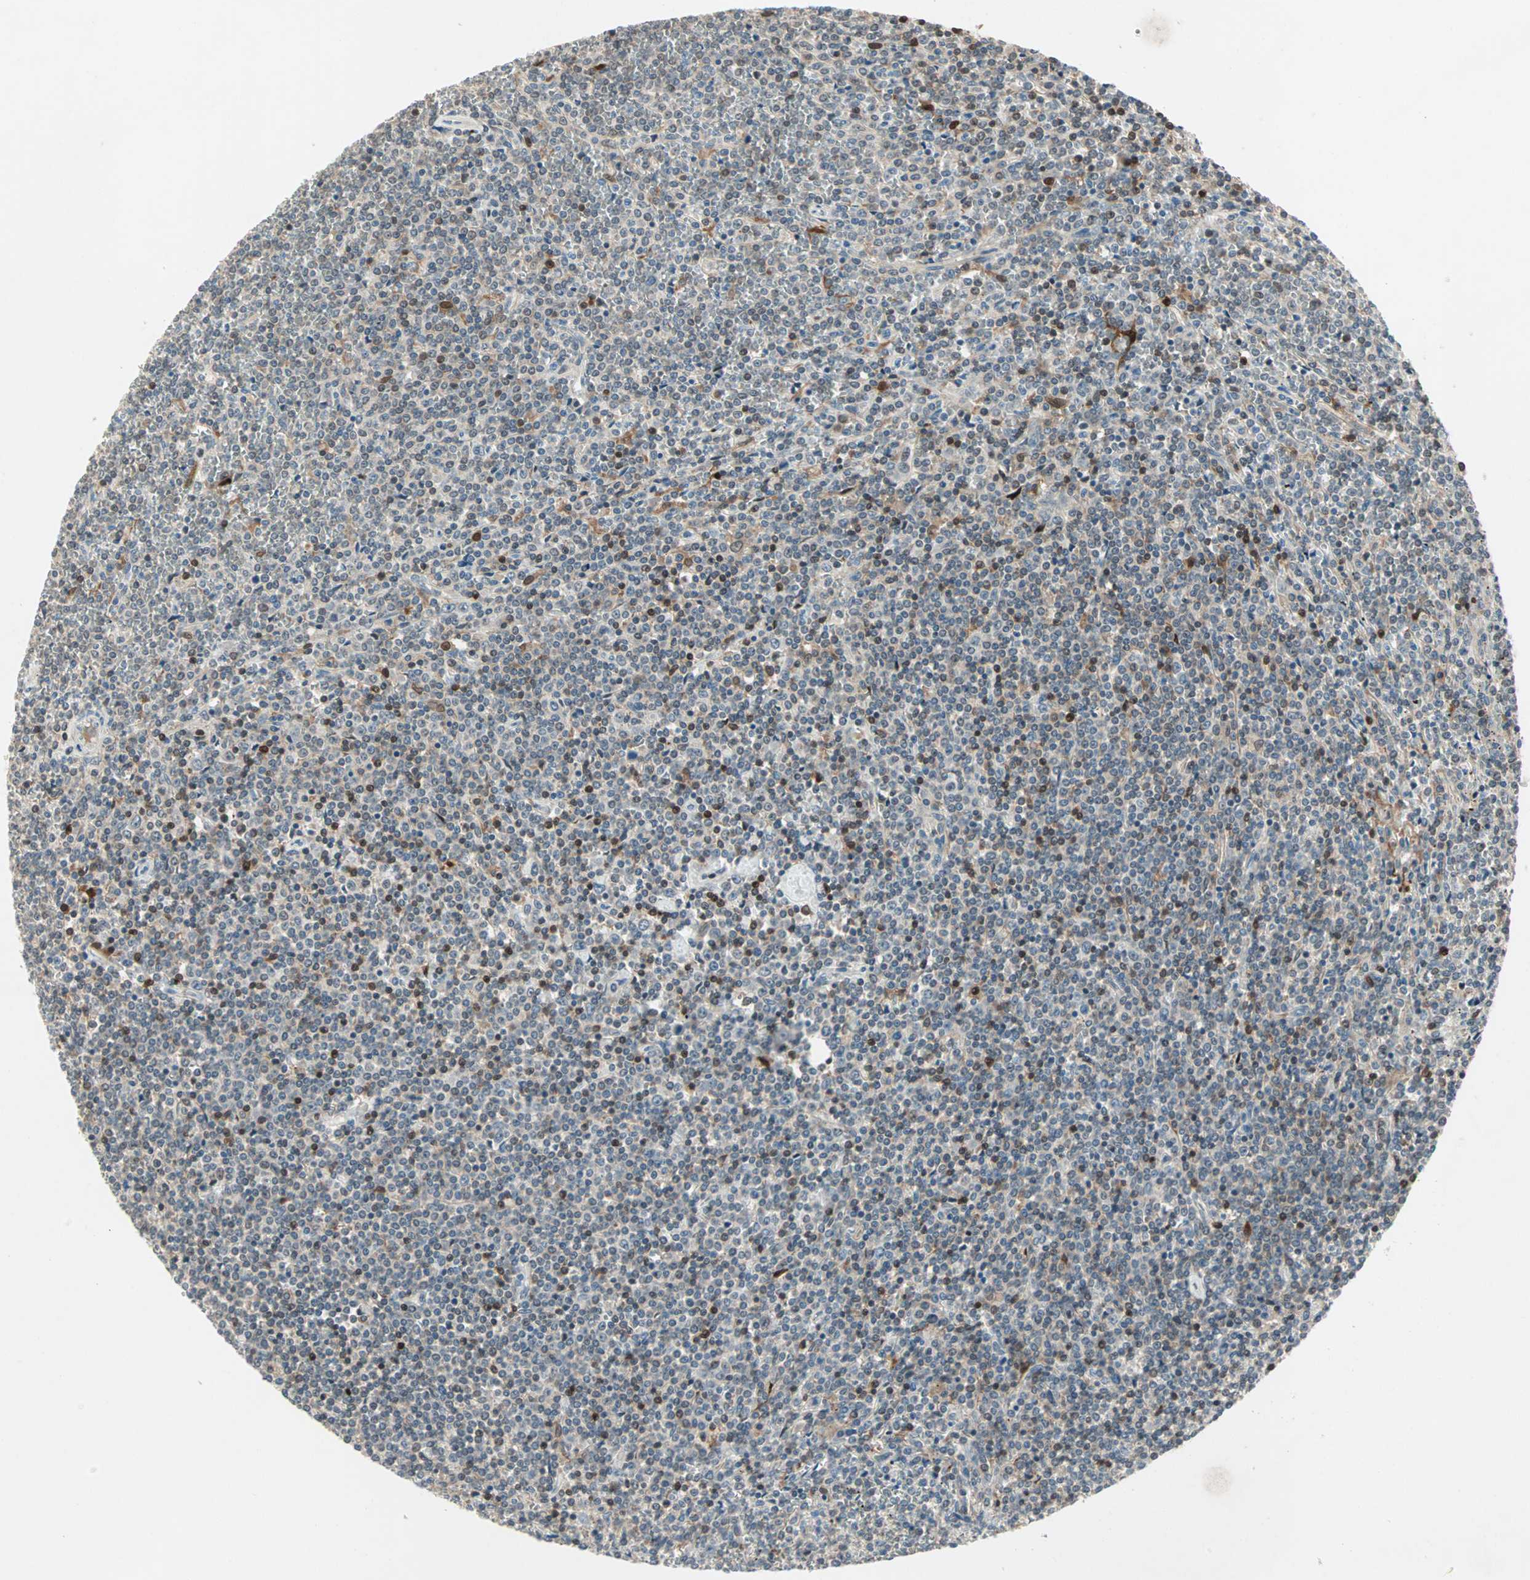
{"staining": {"intensity": "negative", "quantity": "none", "location": "none"}, "tissue": "lymphoma", "cell_type": "Tumor cells", "image_type": "cancer", "snomed": [{"axis": "morphology", "description": "Malignant lymphoma, non-Hodgkin's type, Low grade"}, {"axis": "topography", "description": "Spleen"}], "caption": "This is an IHC image of lymphoma. There is no positivity in tumor cells.", "gene": "RTL6", "patient": {"sex": "female", "age": 19}}